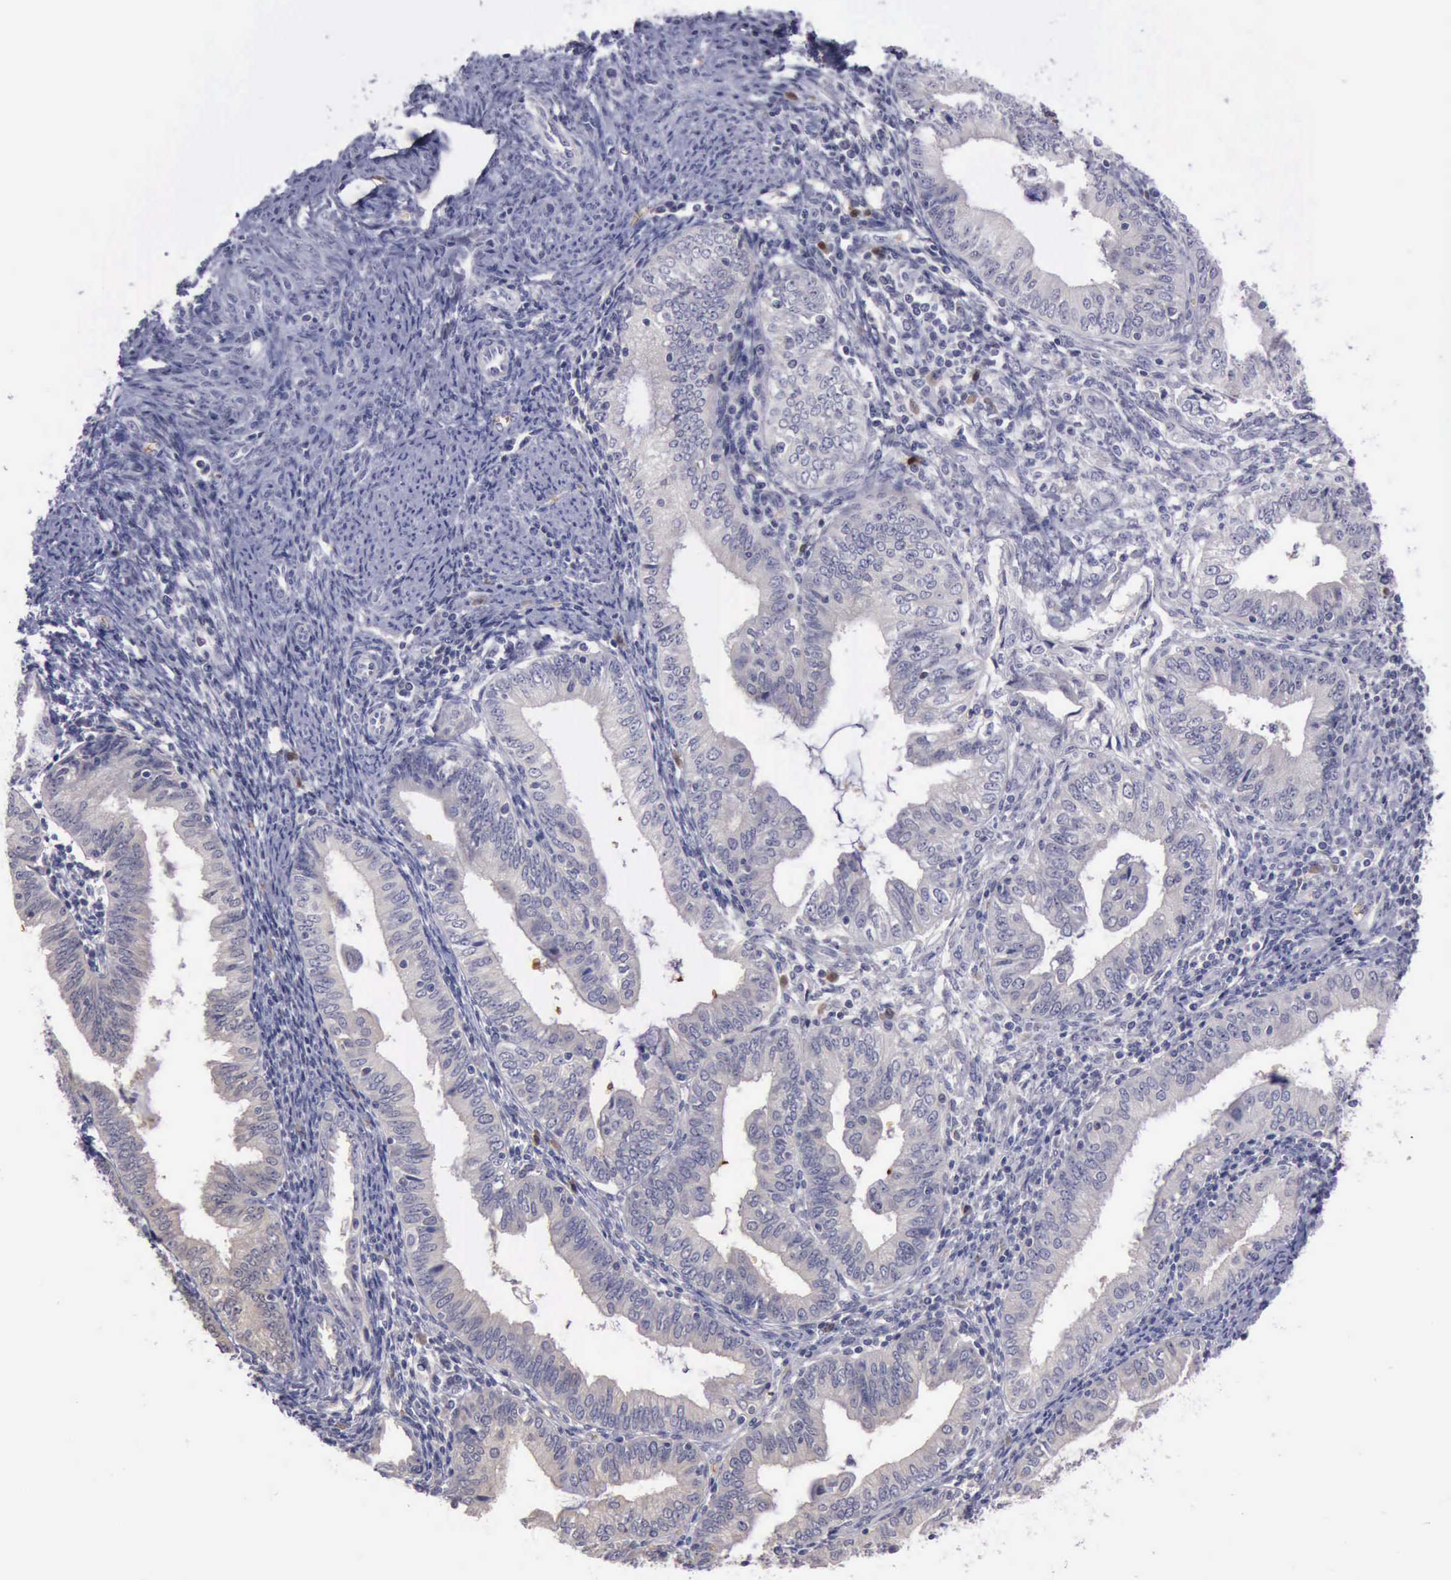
{"staining": {"intensity": "negative", "quantity": "none", "location": "none"}, "tissue": "endometrial cancer", "cell_type": "Tumor cells", "image_type": "cancer", "snomed": [{"axis": "morphology", "description": "Adenocarcinoma, NOS"}, {"axis": "topography", "description": "Endometrium"}], "caption": "An immunohistochemistry (IHC) histopathology image of endometrial cancer (adenocarcinoma) is shown. There is no staining in tumor cells of endometrial cancer (adenocarcinoma).", "gene": "CEP128", "patient": {"sex": "female", "age": 55}}